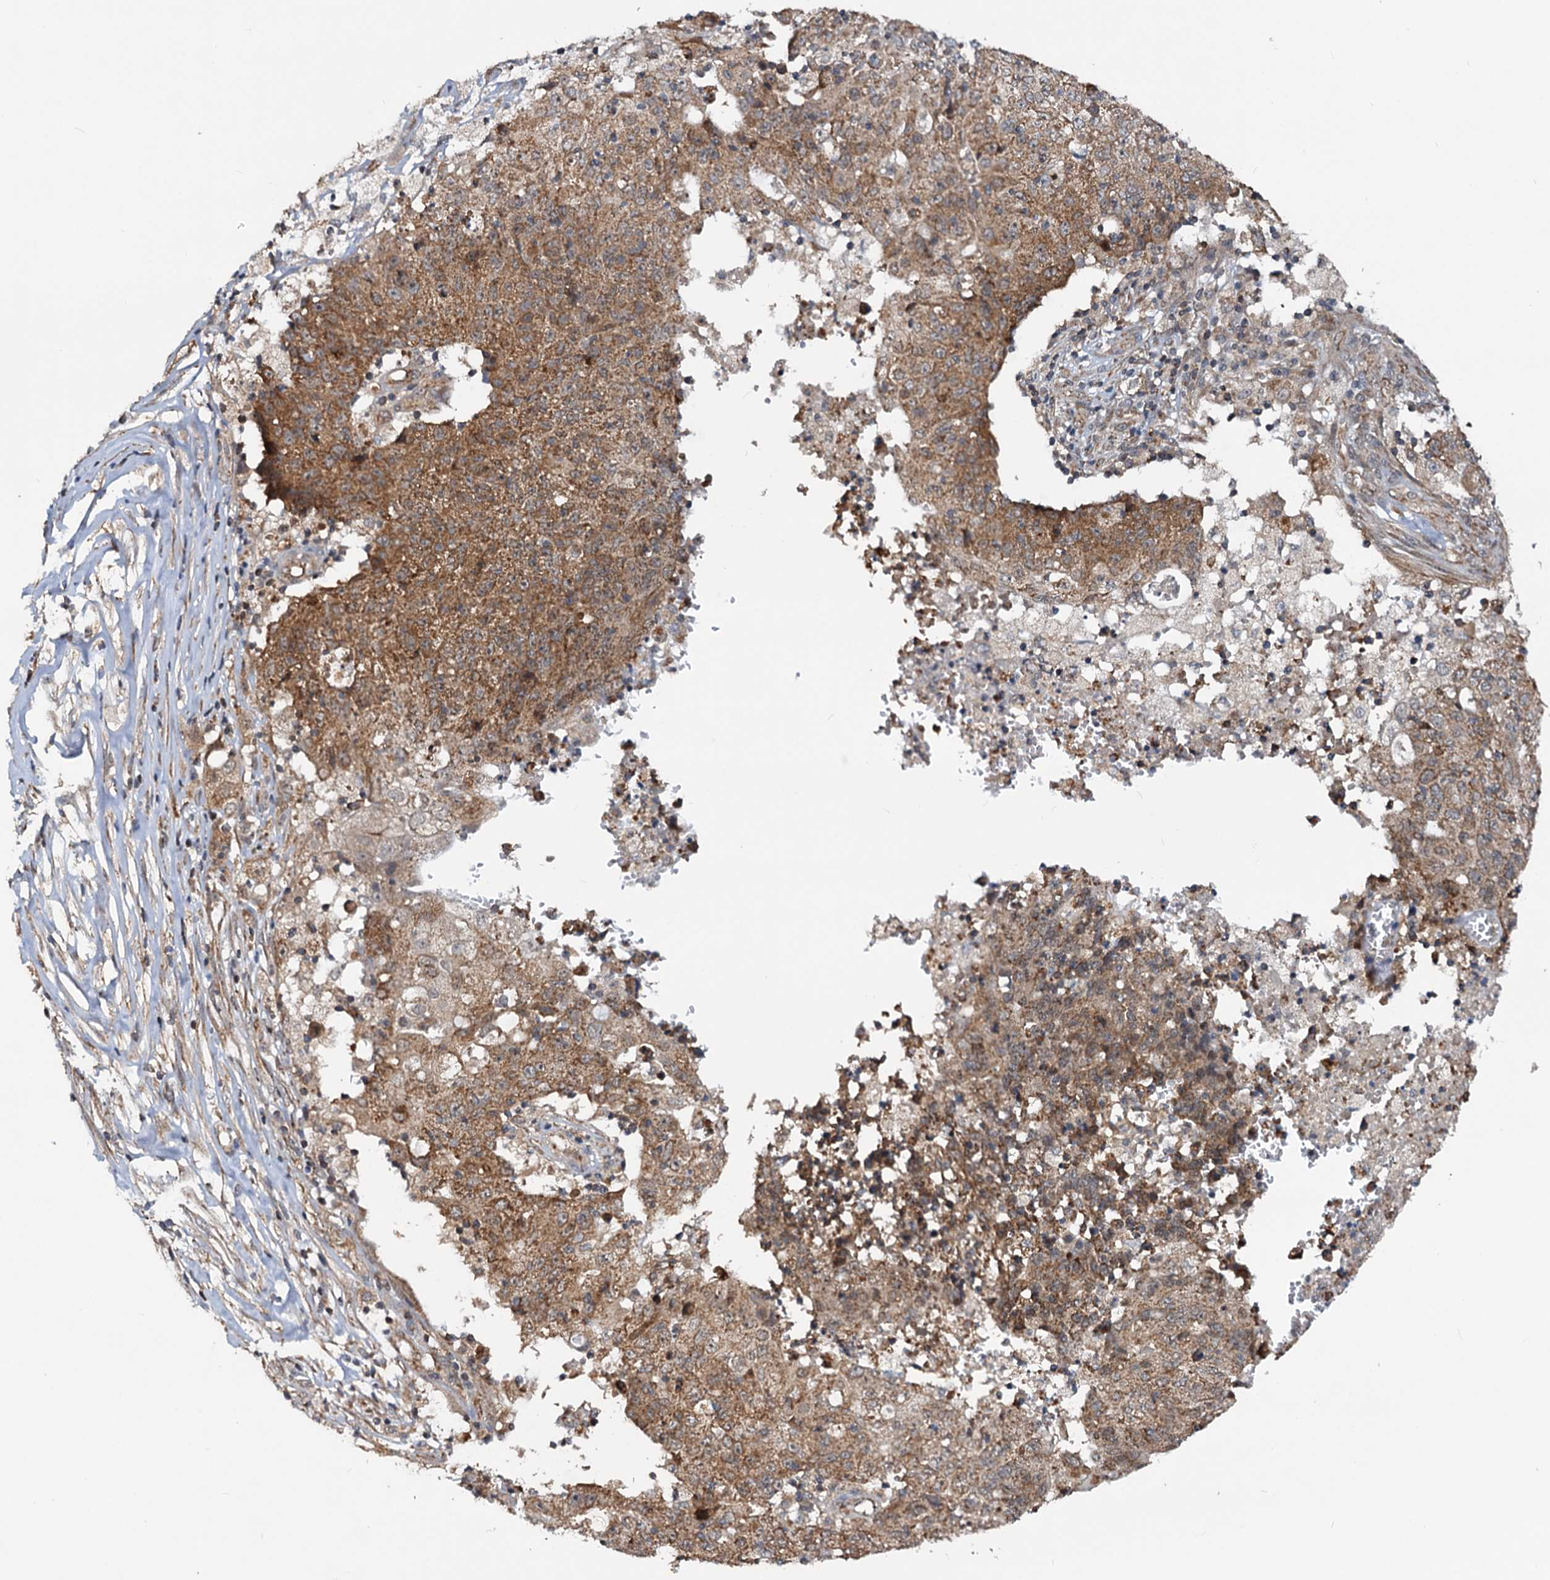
{"staining": {"intensity": "moderate", "quantity": ">75%", "location": "cytoplasmic/membranous"}, "tissue": "ovarian cancer", "cell_type": "Tumor cells", "image_type": "cancer", "snomed": [{"axis": "morphology", "description": "Carcinoma, endometroid"}, {"axis": "topography", "description": "Ovary"}], "caption": "Immunohistochemistry (IHC) of ovarian cancer (endometroid carcinoma) exhibits medium levels of moderate cytoplasmic/membranous positivity in about >75% of tumor cells.", "gene": "CEP76", "patient": {"sex": "female", "age": 42}}